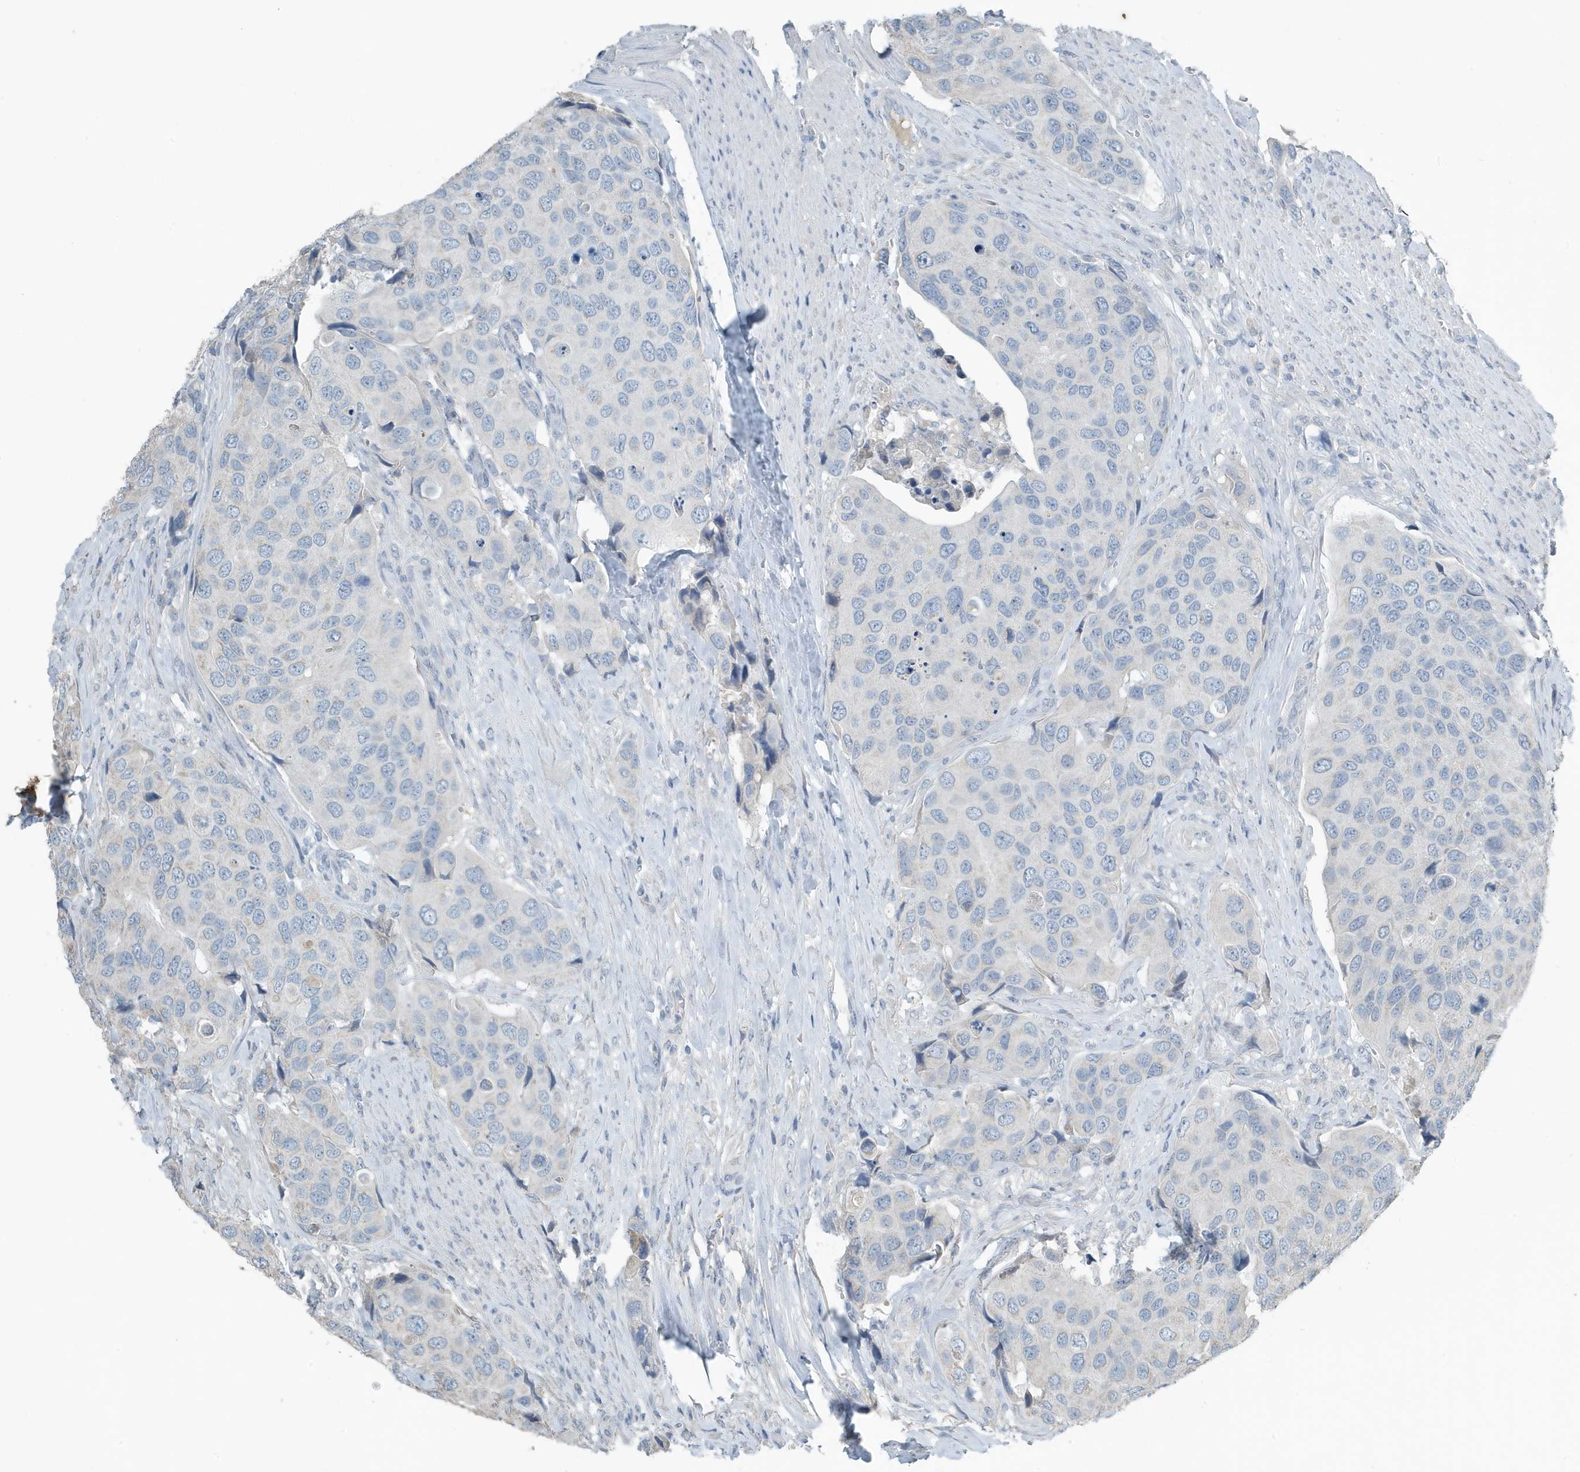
{"staining": {"intensity": "negative", "quantity": "none", "location": "none"}, "tissue": "urothelial cancer", "cell_type": "Tumor cells", "image_type": "cancer", "snomed": [{"axis": "morphology", "description": "Urothelial carcinoma, High grade"}, {"axis": "topography", "description": "Urinary bladder"}], "caption": "Immunohistochemistry histopathology image of human urothelial cancer stained for a protein (brown), which demonstrates no staining in tumor cells. (DAB immunohistochemistry with hematoxylin counter stain).", "gene": "UGT2B4", "patient": {"sex": "male", "age": 74}}